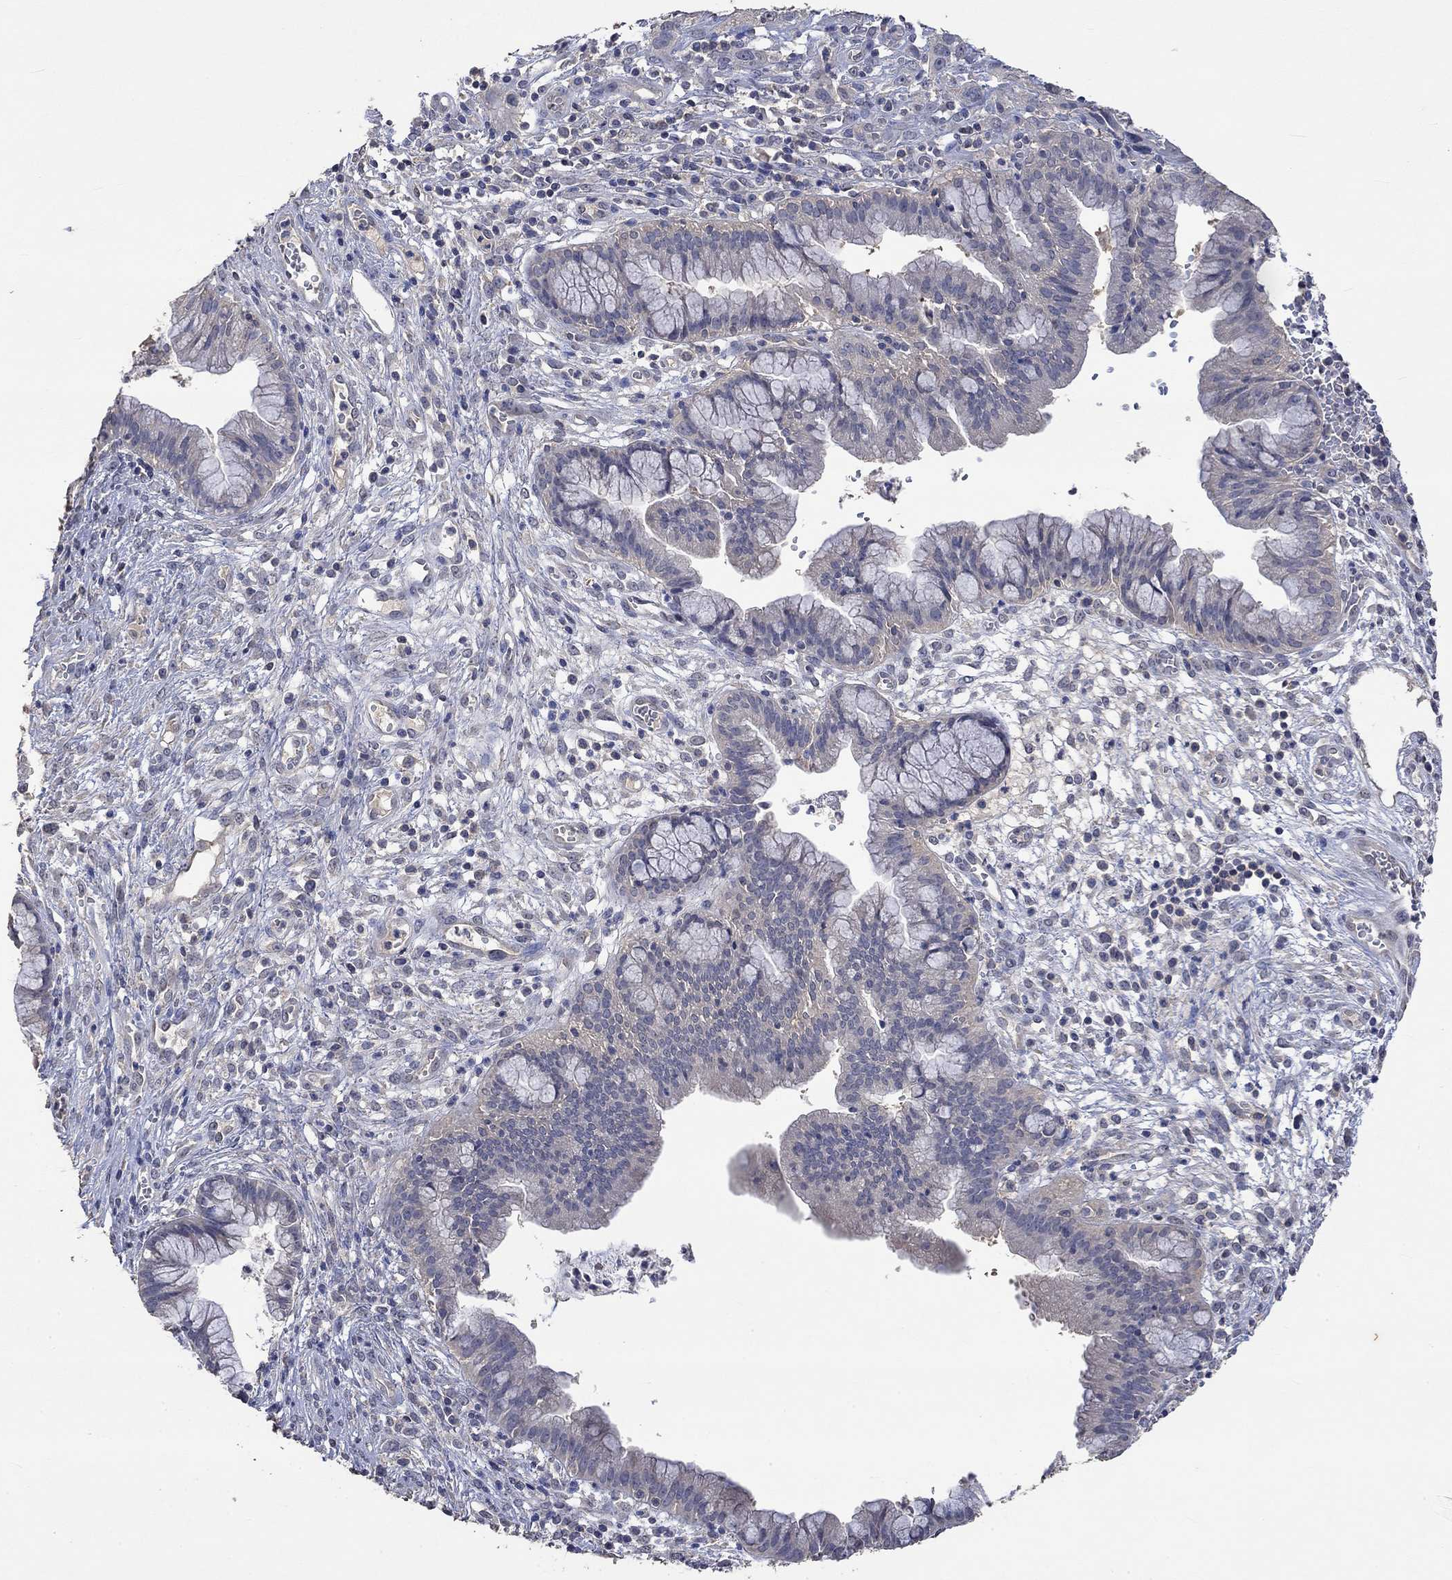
{"staining": {"intensity": "negative", "quantity": "none", "location": "none"}, "tissue": "cervical cancer", "cell_type": "Tumor cells", "image_type": "cancer", "snomed": [{"axis": "morphology", "description": "Squamous cell carcinoma, NOS"}, {"axis": "topography", "description": "Cervix"}], "caption": "Immunohistochemistry (IHC) micrograph of neoplastic tissue: cervical cancer stained with DAB (3,3'-diaminobenzidine) demonstrates no significant protein positivity in tumor cells. (Stains: DAB (3,3'-diaminobenzidine) IHC with hematoxylin counter stain, Microscopy: brightfield microscopy at high magnification).", "gene": "PTPN20", "patient": {"sex": "female", "age": 32}}